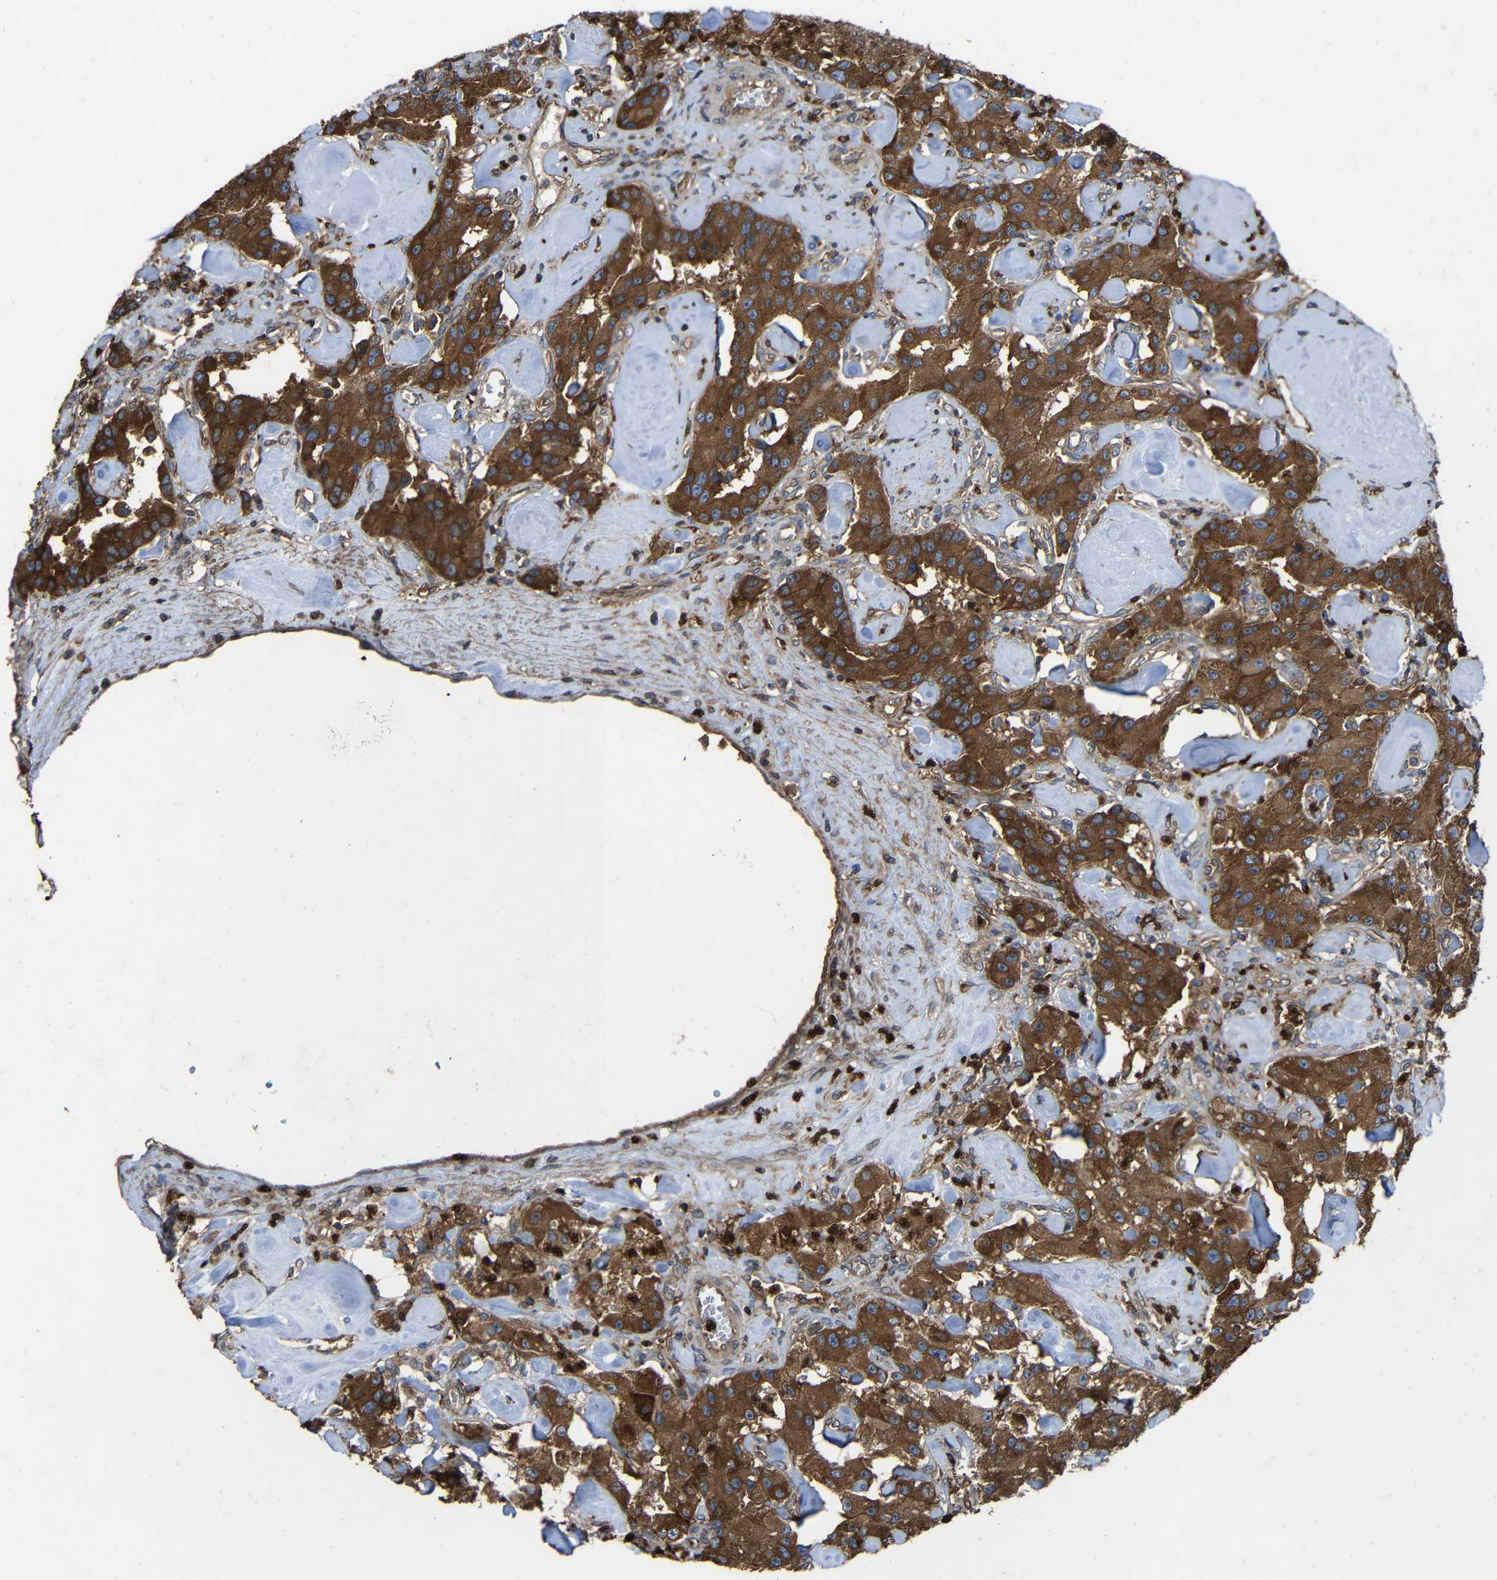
{"staining": {"intensity": "strong", "quantity": ">75%", "location": "cytoplasmic/membranous"}, "tissue": "carcinoid", "cell_type": "Tumor cells", "image_type": "cancer", "snomed": [{"axis": "morphology", "description": "Carcinoid, malignant, NOS"}, {"axis": "topography", "description": "Pancreas"}], "caption": "Strong cytoplasmic/membranous staining for a protein is seen in about >75% of tumor cells of carcinoid using immunohistochemistry (IHC).", "gene": "TREM2", "patient": {"sex": "male", "age": 41}}